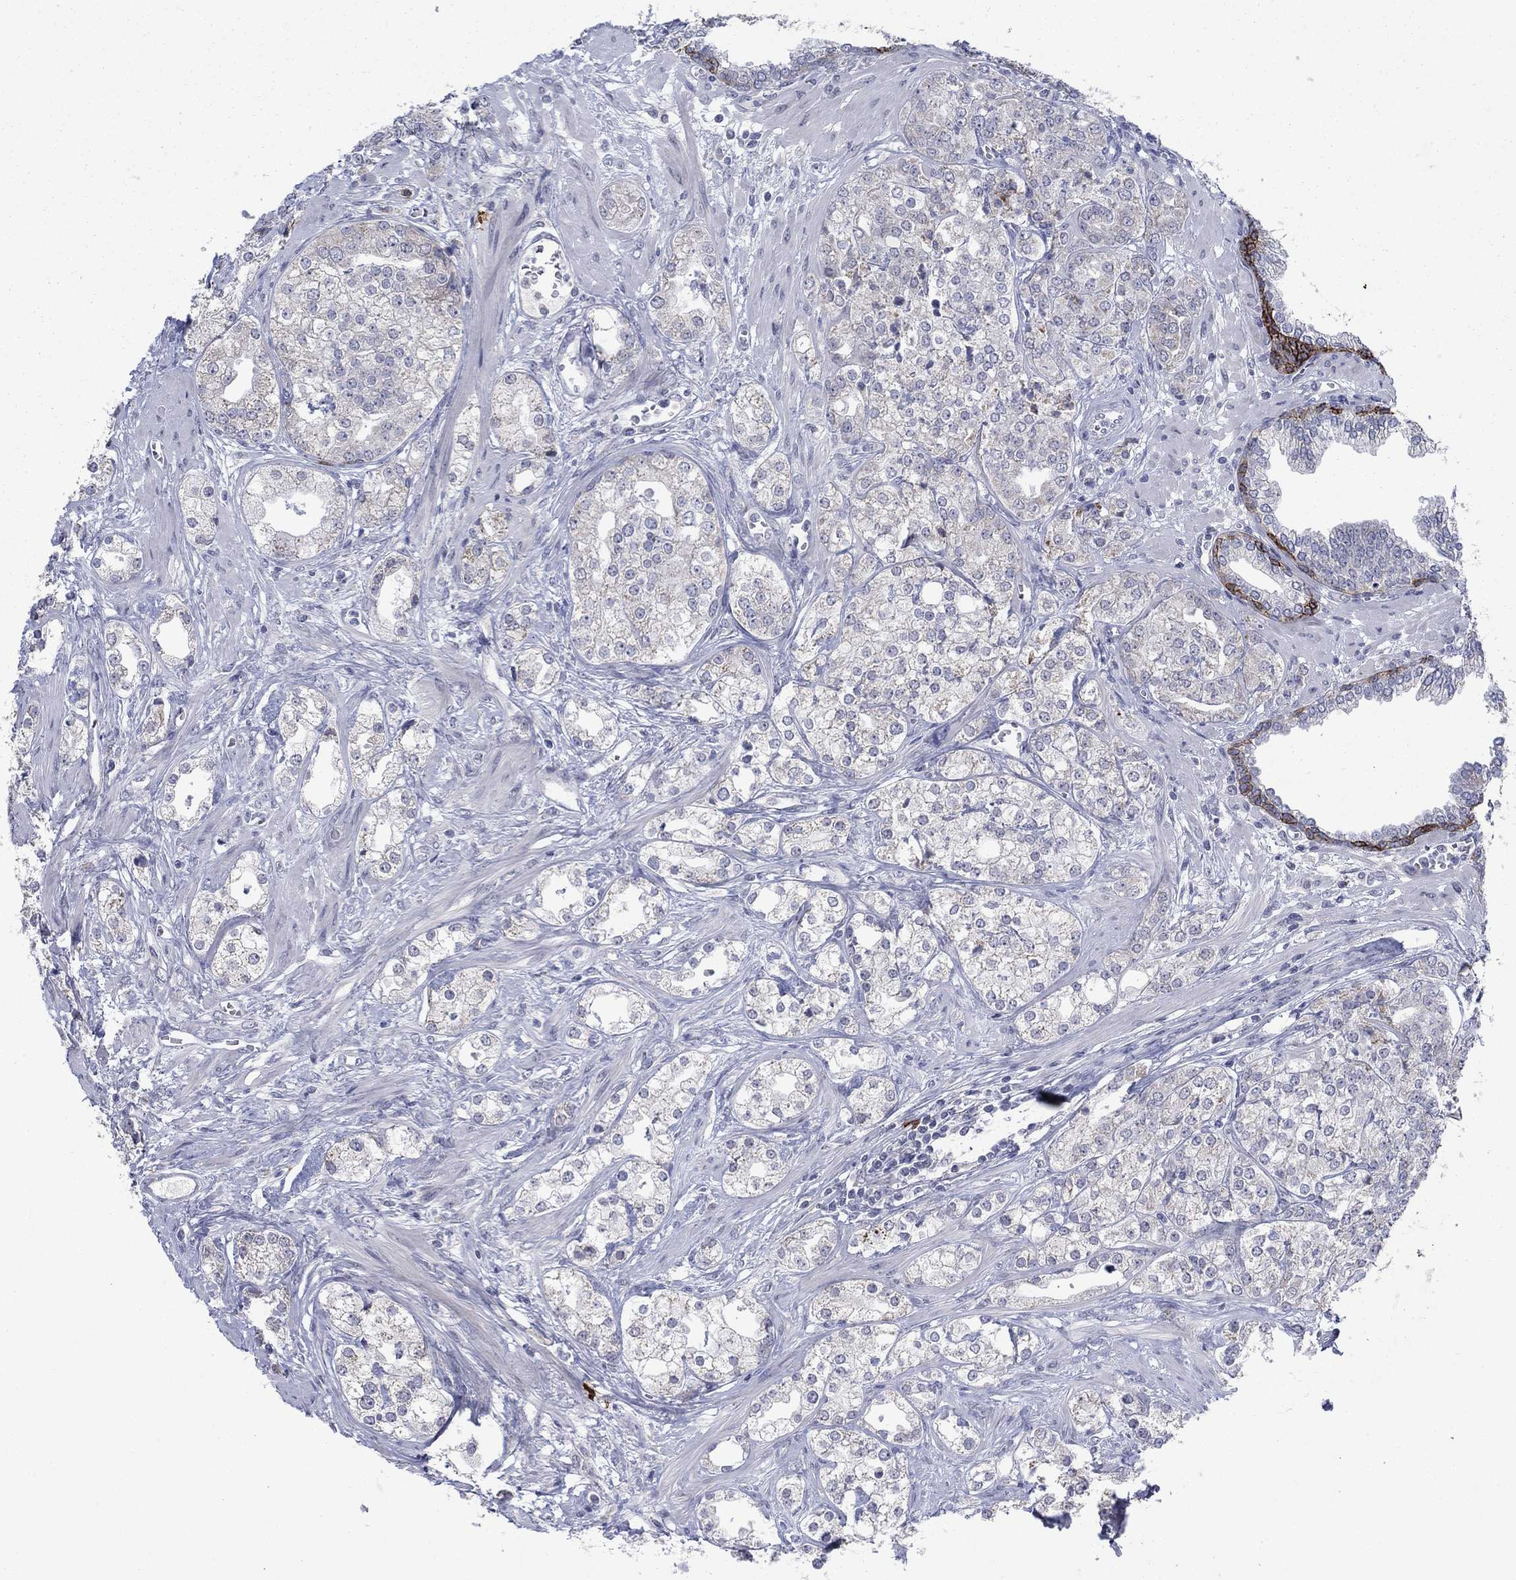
{"staining": {"intensity": "negative", "quantity": "none", "location": "none"}, "tissue": "prostate cancer", "cell_type": "Tumor cells", "image_type": "cancer", "snomed": [{"axis": "morphology", "description": "Adenocarcinoma, NOS"}, {"axis": "topography", "description": "Prostate and seminal vesicle, NOS"}, {"axis": "topography", "description": "Prostate"}], "caption": "This histopathology image is of prostate cancer (adenocarcinoma) stained with IHC to label a protein in brown with the nuclei are counter-stained blue. There is no expression in tumor cells.", "gene": "SDC1", "patient": {"sex": "male", "age": 62}}